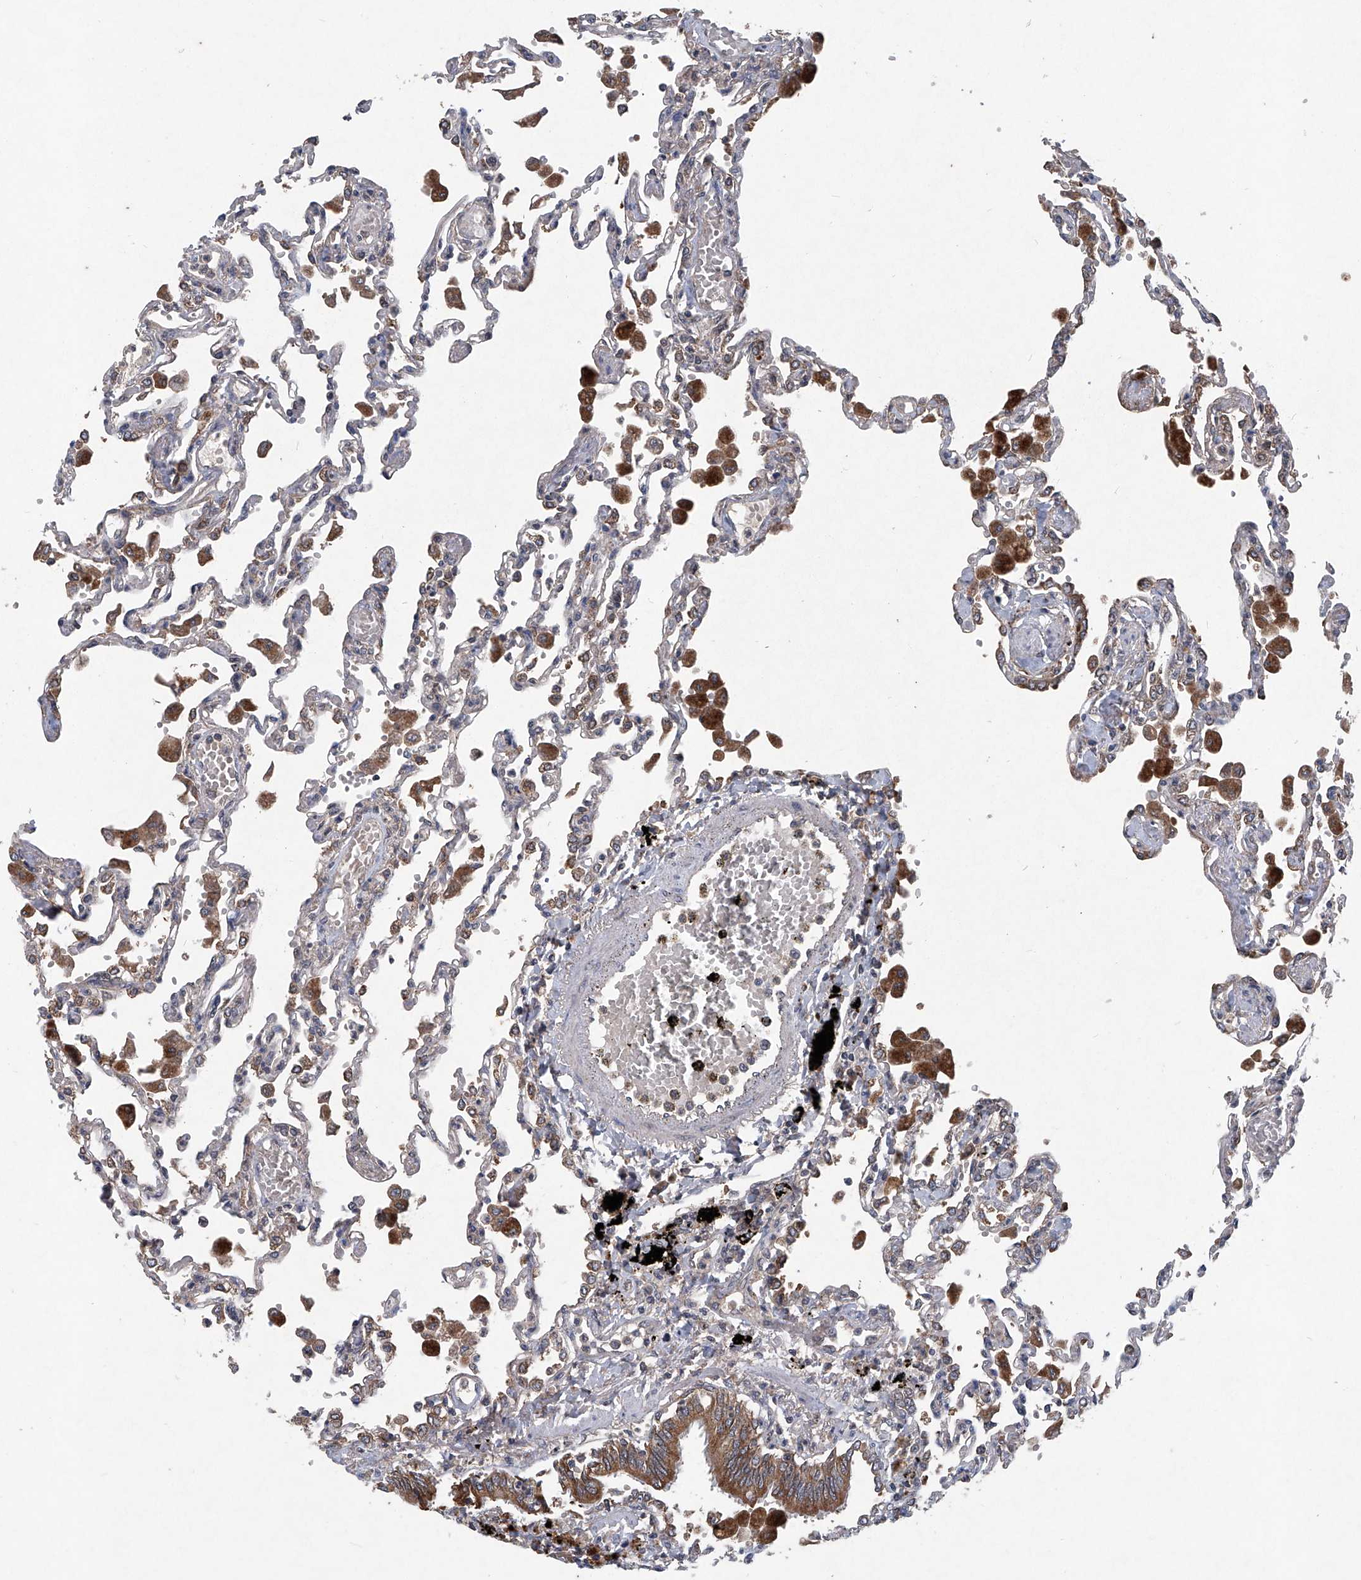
{"staining": {"intensity": "weak", "quantity": "25%-75%", "location": "cytoplasmic/membranous"}, "tissue": "lung", "cell_type": "Alveolar cells", "image_type": "normal", "snomed": [{"axis": "morphology", "description": "Normal tissue, NOS"}, {"axis": "topography", "description": "Bronchus"}, {"axis": "topography", "description": "Lung"}], "caption": "Approximately 25%-75% of alveolar cells in unremarkable human lung exhibit weak cytoplasmic/membranous protein expression as visualized by brown immunohistochemical staining.", "gene": "SUMF2", "patient": {"sex": "female", "age": 49}}